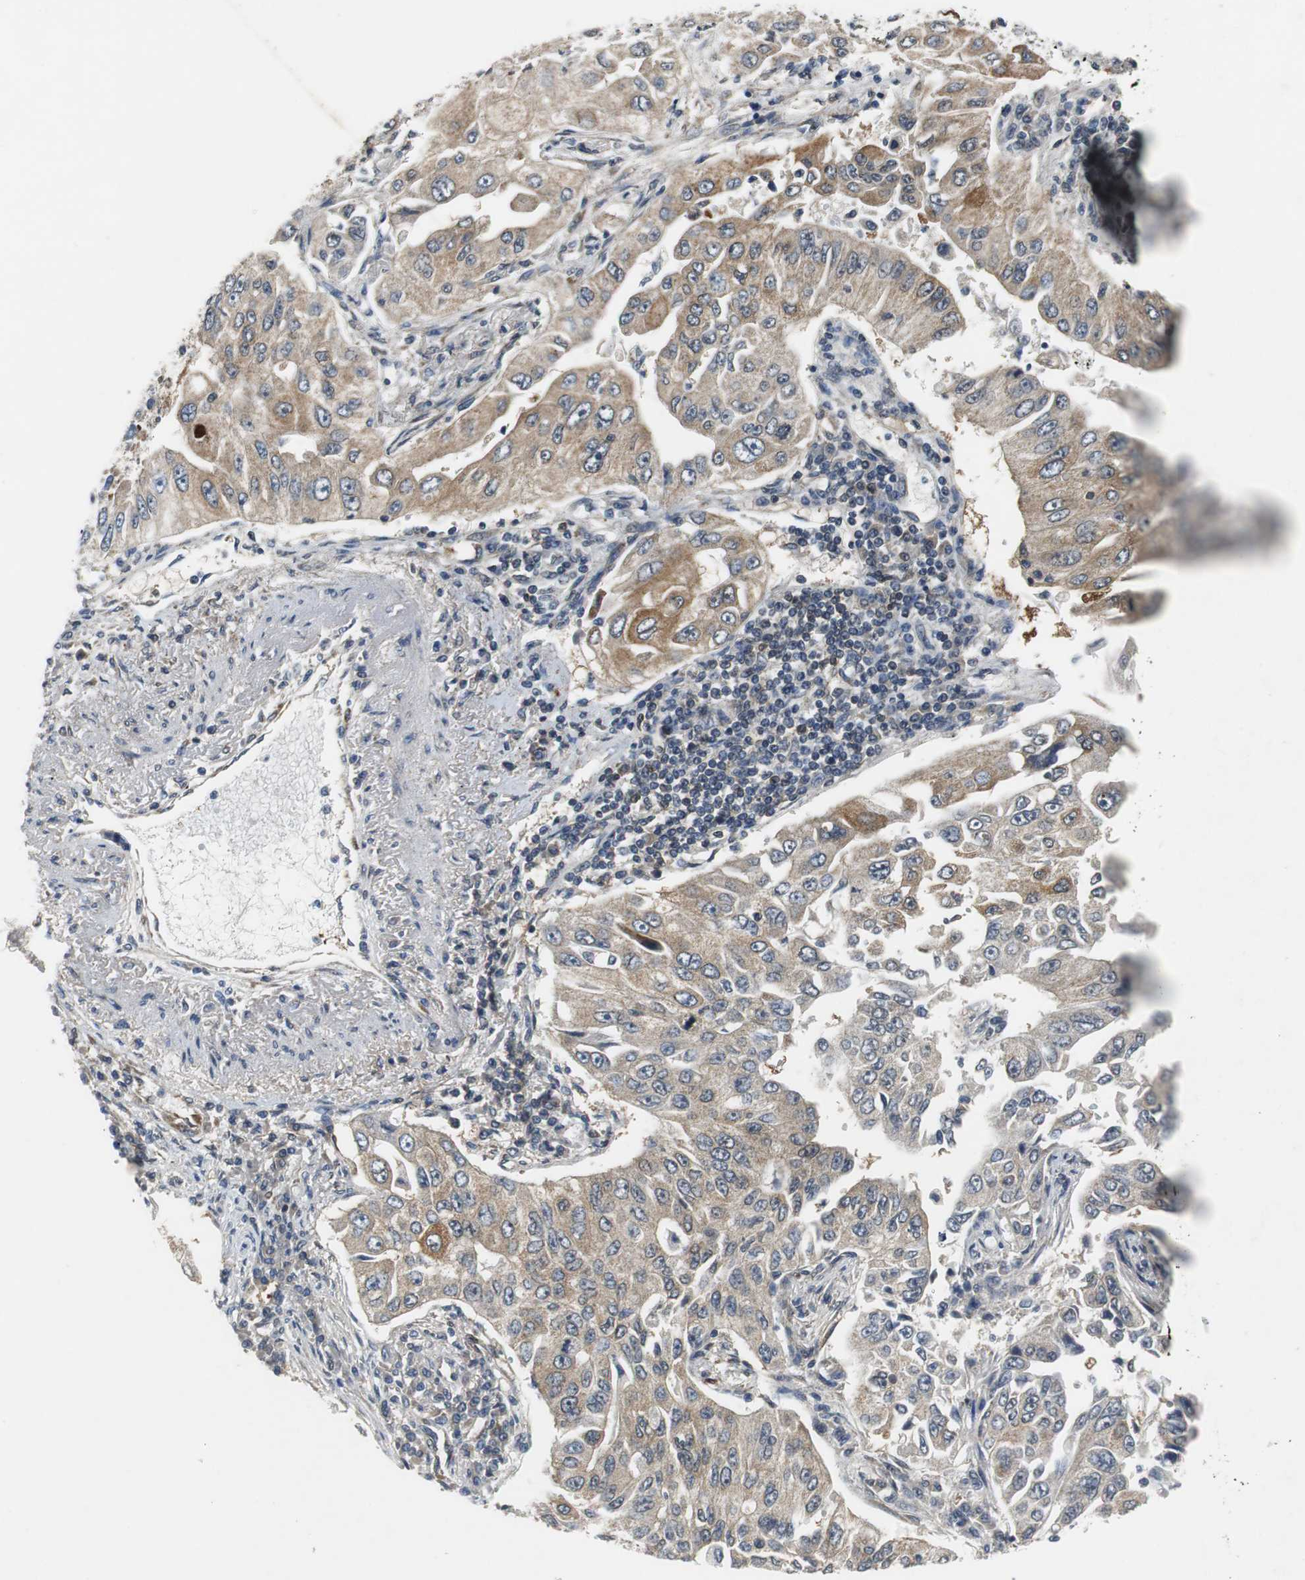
{"staining": {"intensity": "moderate", "quantity": ">75%", "location": "cytoplasmic/membranous"}, "tissue": "lung cancer", "cell_type": "Tumor cells", "image_type": "cancer", "snomed": [{"axis": "morphology", "description": "Adenocarcinoma, NOS"}, {"axis": "topography", "description": "Lung"}], "caption": "Moderate cytoplasmic/membranous expression is seen in about >75% of tumor cells in lung cancer.", "gene": "ISCU", "patient": {"sex": "male", "age": 84}}